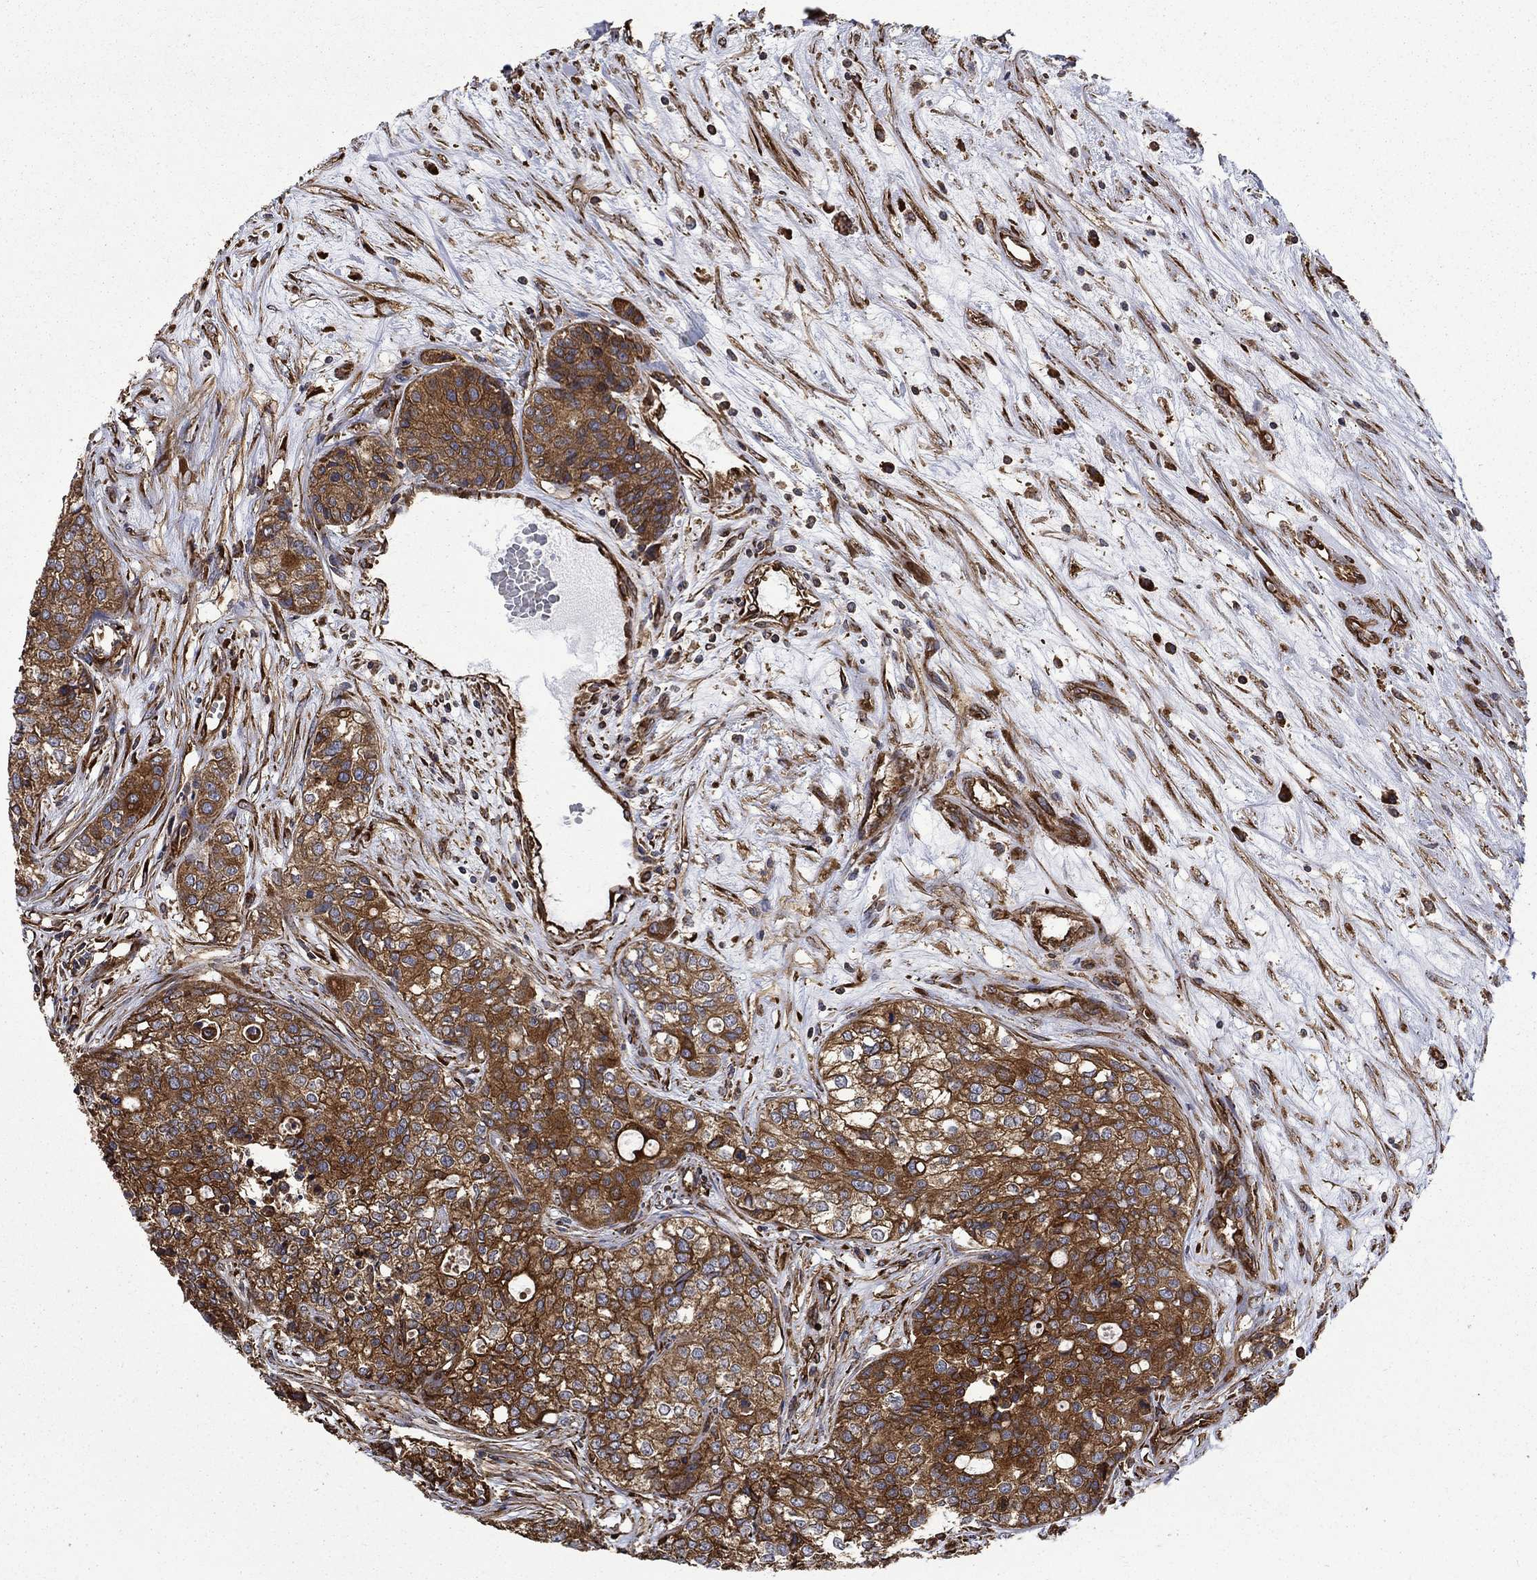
{"staining": {"intensity": "strong", "quantity": "25%-75%", "location": "cytoplasmic/membranous"}, "tissue": "carcinoid", "cell_type": "Tumor cells", "image_type": "cancer", "snomed": [{"axis": "morphology", "description": "Carcinoid, malignant, NOS"}, {"axis": "topography", "description": "Colon"}], "caption": "DAB immunohistochemical staining of human malignant carcinoid displays strong cytoplasmic/membranous protein expression in approximately 25%-75% of tumor cells.", "gene": "CUTC", "patient": {"sex": "male", "age": 81}}